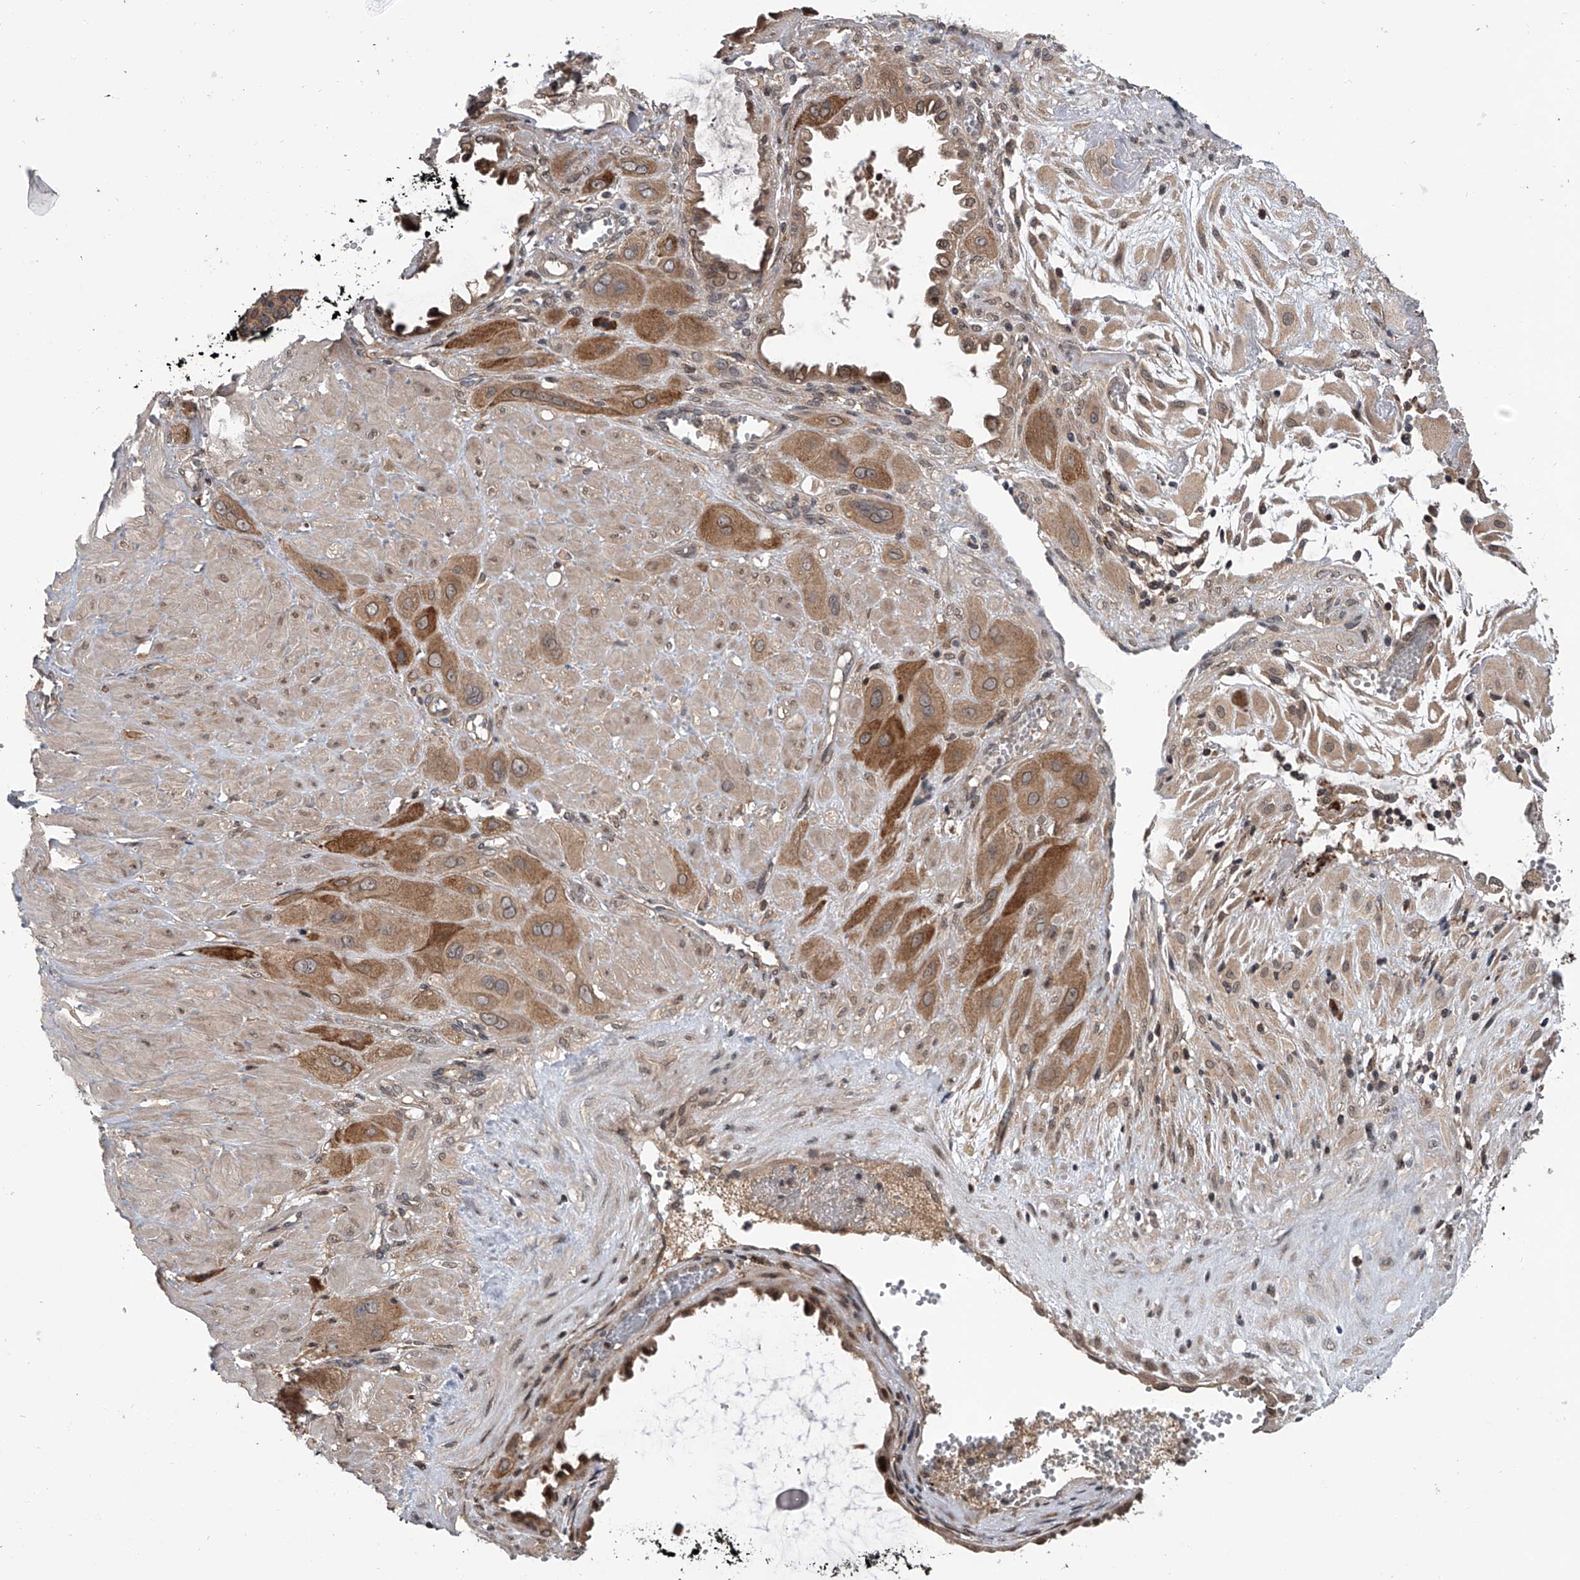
{"staining": {"intensity": "moderate", "quantity": ">75%", "location": "cytoplasmic/membranous"}, "tissue": "cervical cancer", "cell_type": "Tumor cells", "image_type": "cancer", "snomed": [{"axis": "morphology", "description": "Squamous cell carcinoma, NOS"}, {"axis": "topography", "description": "Cervix"}], "caption": "Protein analysis of cervical cancer (squamous cell carcinoma) tissue shows moderate cytoplasmic/membranous positivity in approximately >75% of tumor cells. The protein of interest is stained brown, and the nuclei are stained in blue (DAB IHC with brightfield microscopy, high magnification).", "gene": "GEMIN8", "patient": {"sex": "female", "age": 34}}